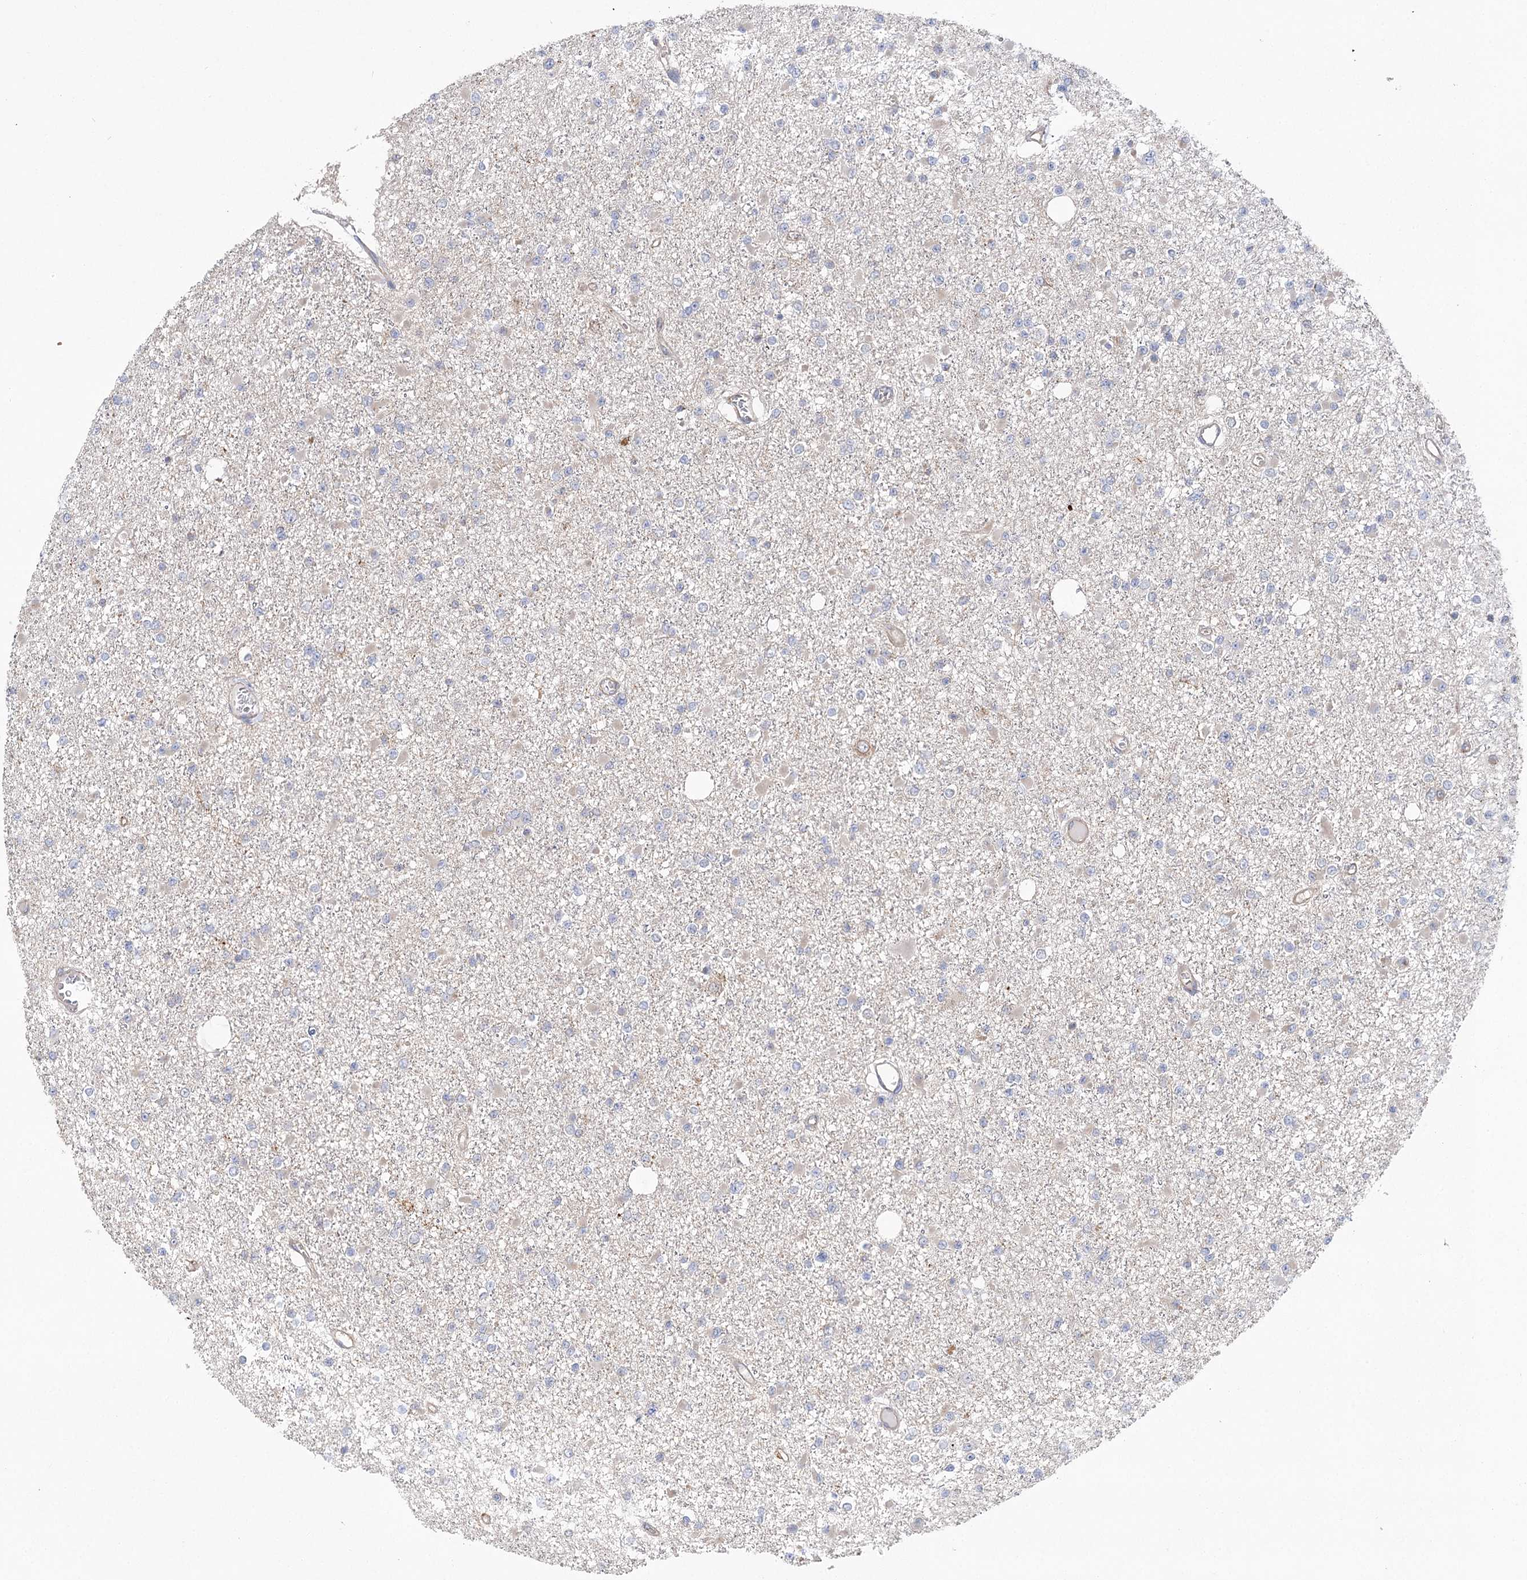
{"staining": {"intensity": "negative", "quantity": "none", "location": "none"}, "tissue": "glioma", "cell_type": "Tumor cells", "image_type": "cancer", "snomed": [{"axis": "morphology", "description": "Glioma, malignant, Low grade"}, {"axis": "topography", "description": "Brain"}], "caption": "Human malignant glioma (low-grade) stained for a protein using immunohistochemistry exhibits no staining in tumor cells.", "gene": "VPS37B", "patient": {"sex": "female", "age": 22}}